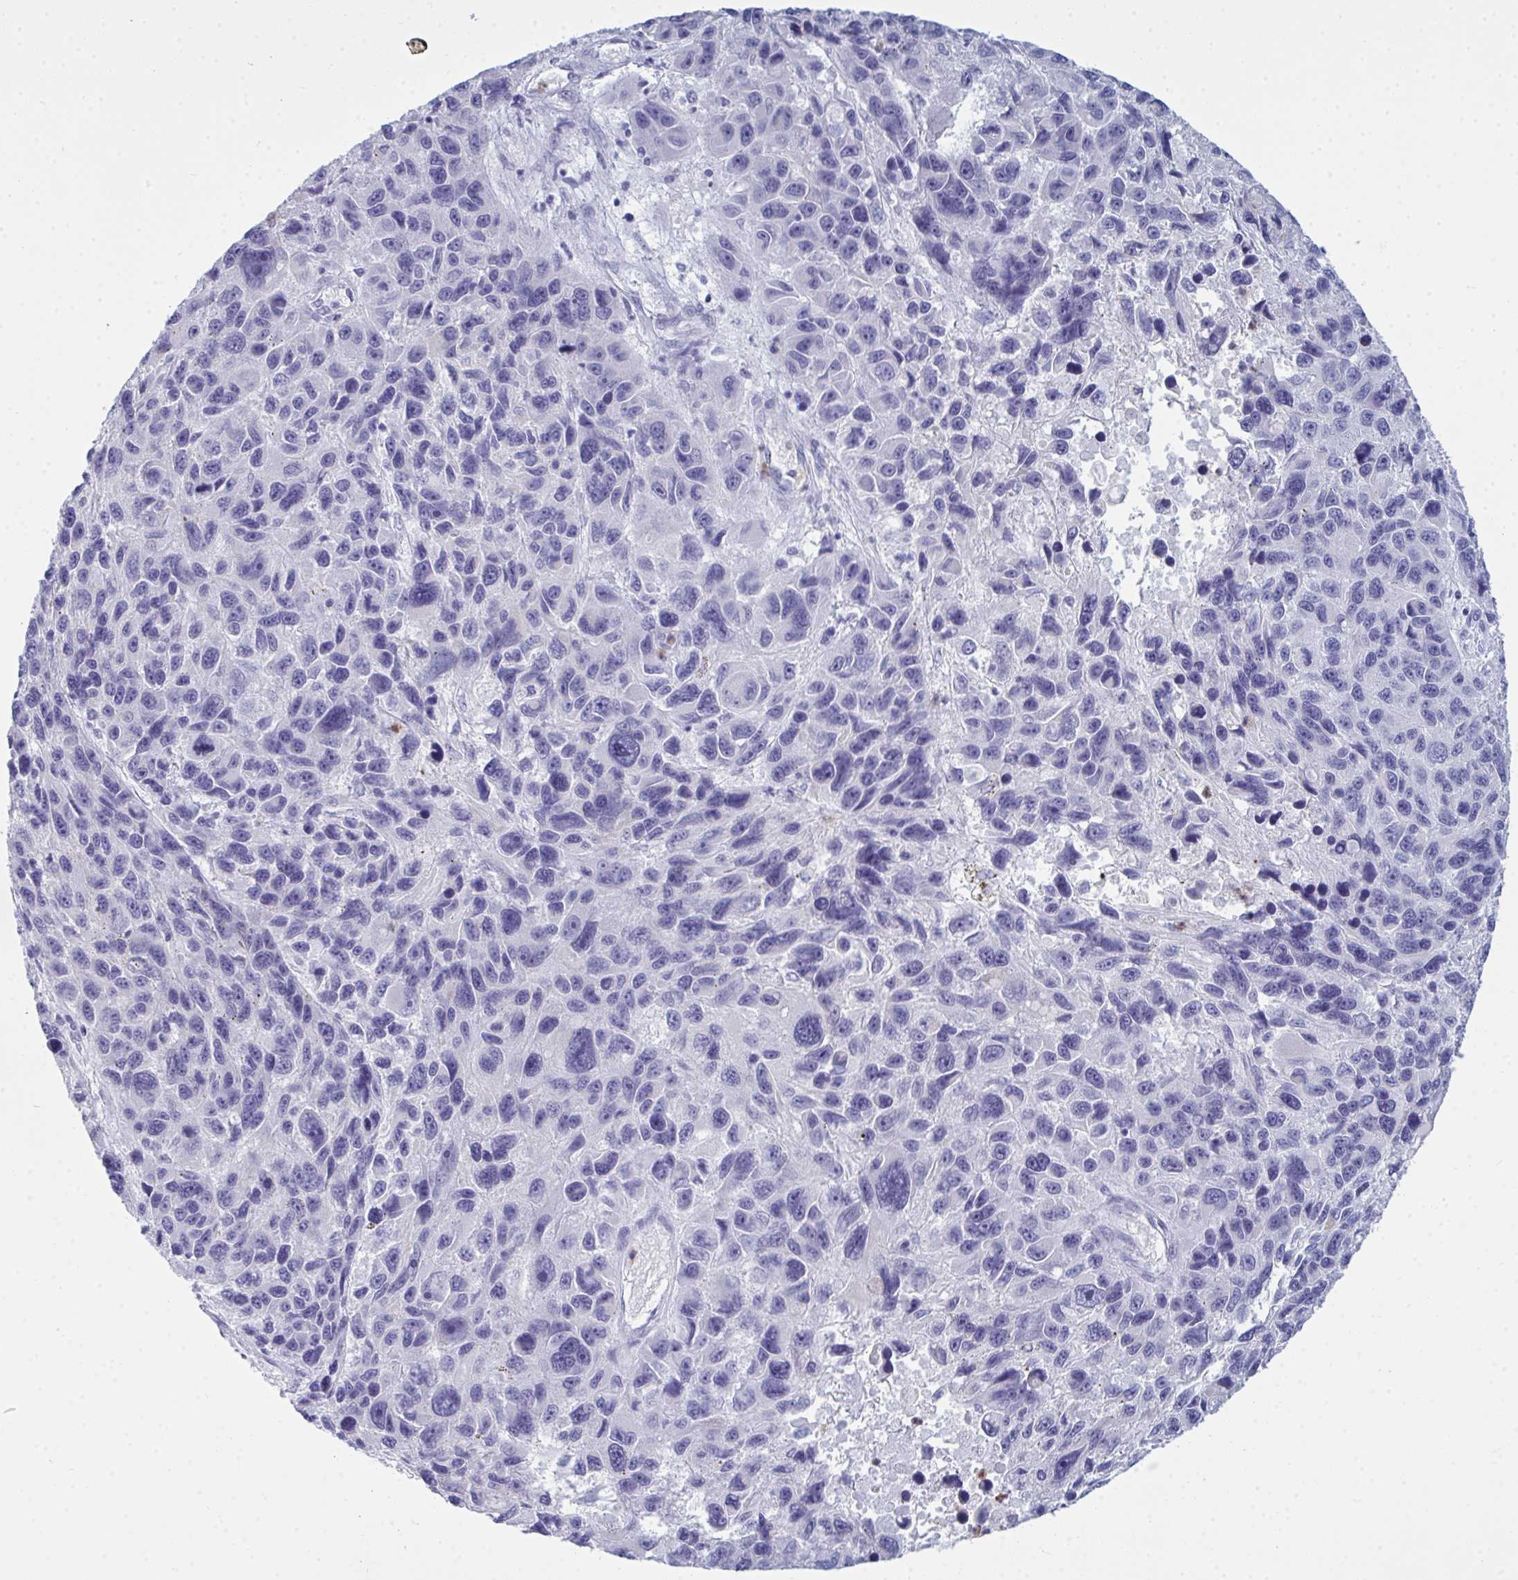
{"staining": {"intensity": "negative", "quantity": "none", "location": "none"}, "tissue": "melanoma", "cell_type": "Tumor cells", "image_type": "cancer", "snomed": [{"axis": "morphology", "description": "Malignant melanoma, NOS"}, {"axis": "topography", "description": "Skin"}], "caption": "A high-resolution photomicrograph shows IHC staining of melanoma, which shows no significant positivity in tumor cells. (DAB immunohistochemistry (IHC) with hematoxylin counter stain).", "gene": "SERPINB10", "patient": {"sex": "male", "age": 53}}